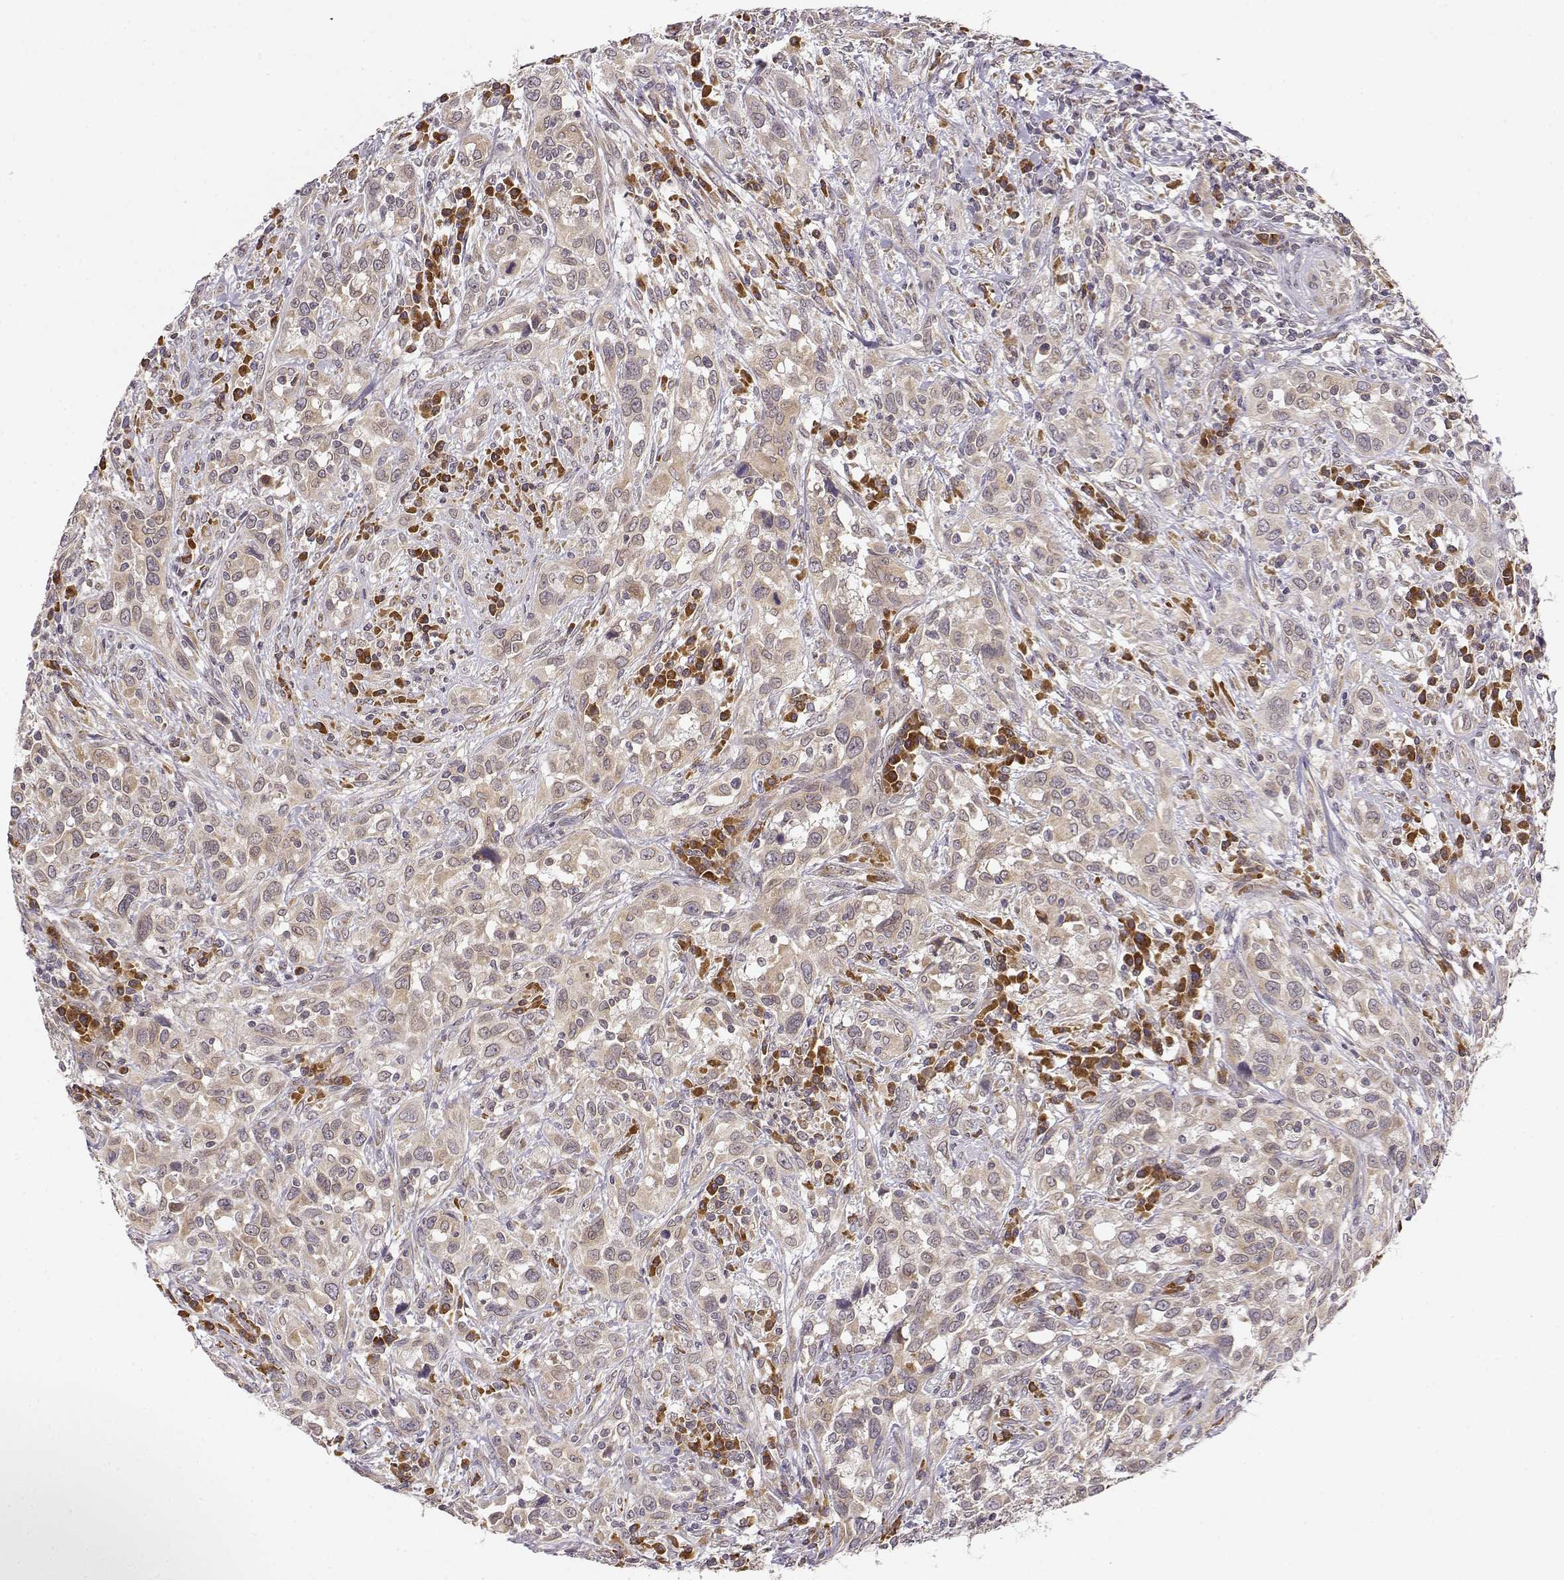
{"staining": {"intensity": "weak", "quantity": "25%-75%", "location": "cytoplasmic/membranous"}, "tissue": "urothelial cancer", "cell_type": "Tumor cells", "image_type": "cancer", "snomed": [{"axis": "morphology", "description": "Urothelial carcinoma, NOS"}, {"axis": "morphology", "description": "Urothelial carcinoma, High grade"}, {"axis": "topography", "description": "Urinary bladder"}], "caption": "Urothelial cancer stained with a protein marker exhibits weak staining in tumor cells.", "gene": "ERGIC2", "patient": {"sex": "female", "age": 64}}